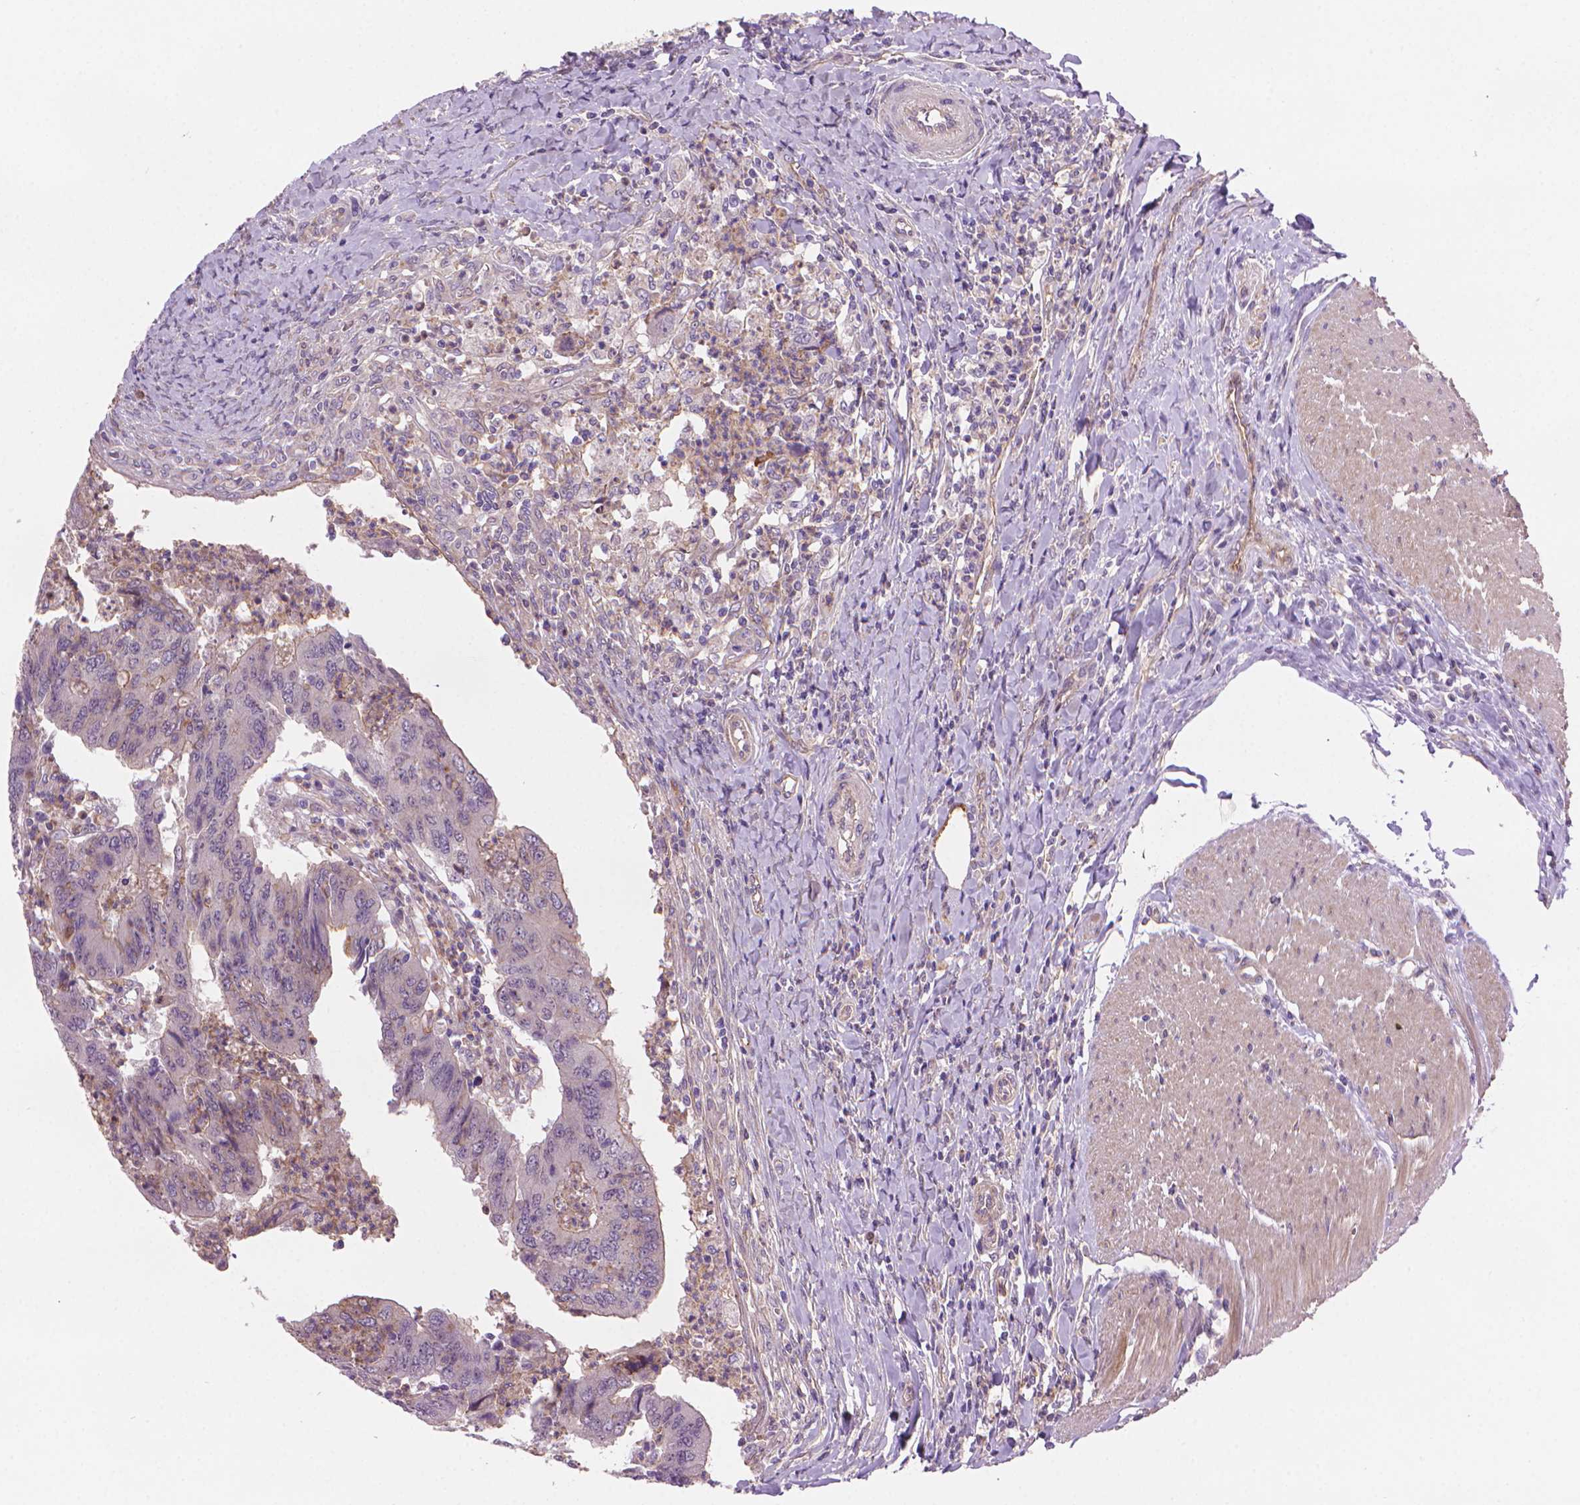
{"staining": {"intensity": "negative", "quantity": "none", "location": "none"}, "tissue": "colorectal cancer", "cell_type": "Tumor cells", "image_type": "cancer", "snomed": [{"axis": "morphology", "description": "Adenocarcinoma, NOS"}, {"axis": "topography", "description": "Colon"}], "caption": "Immunohistochemical staining of human colorectal adenocarcinoma displays no significant staining in tumor cells.", "gene": "AMMECR1", "patient": {"sex": "female", "age": 67}}